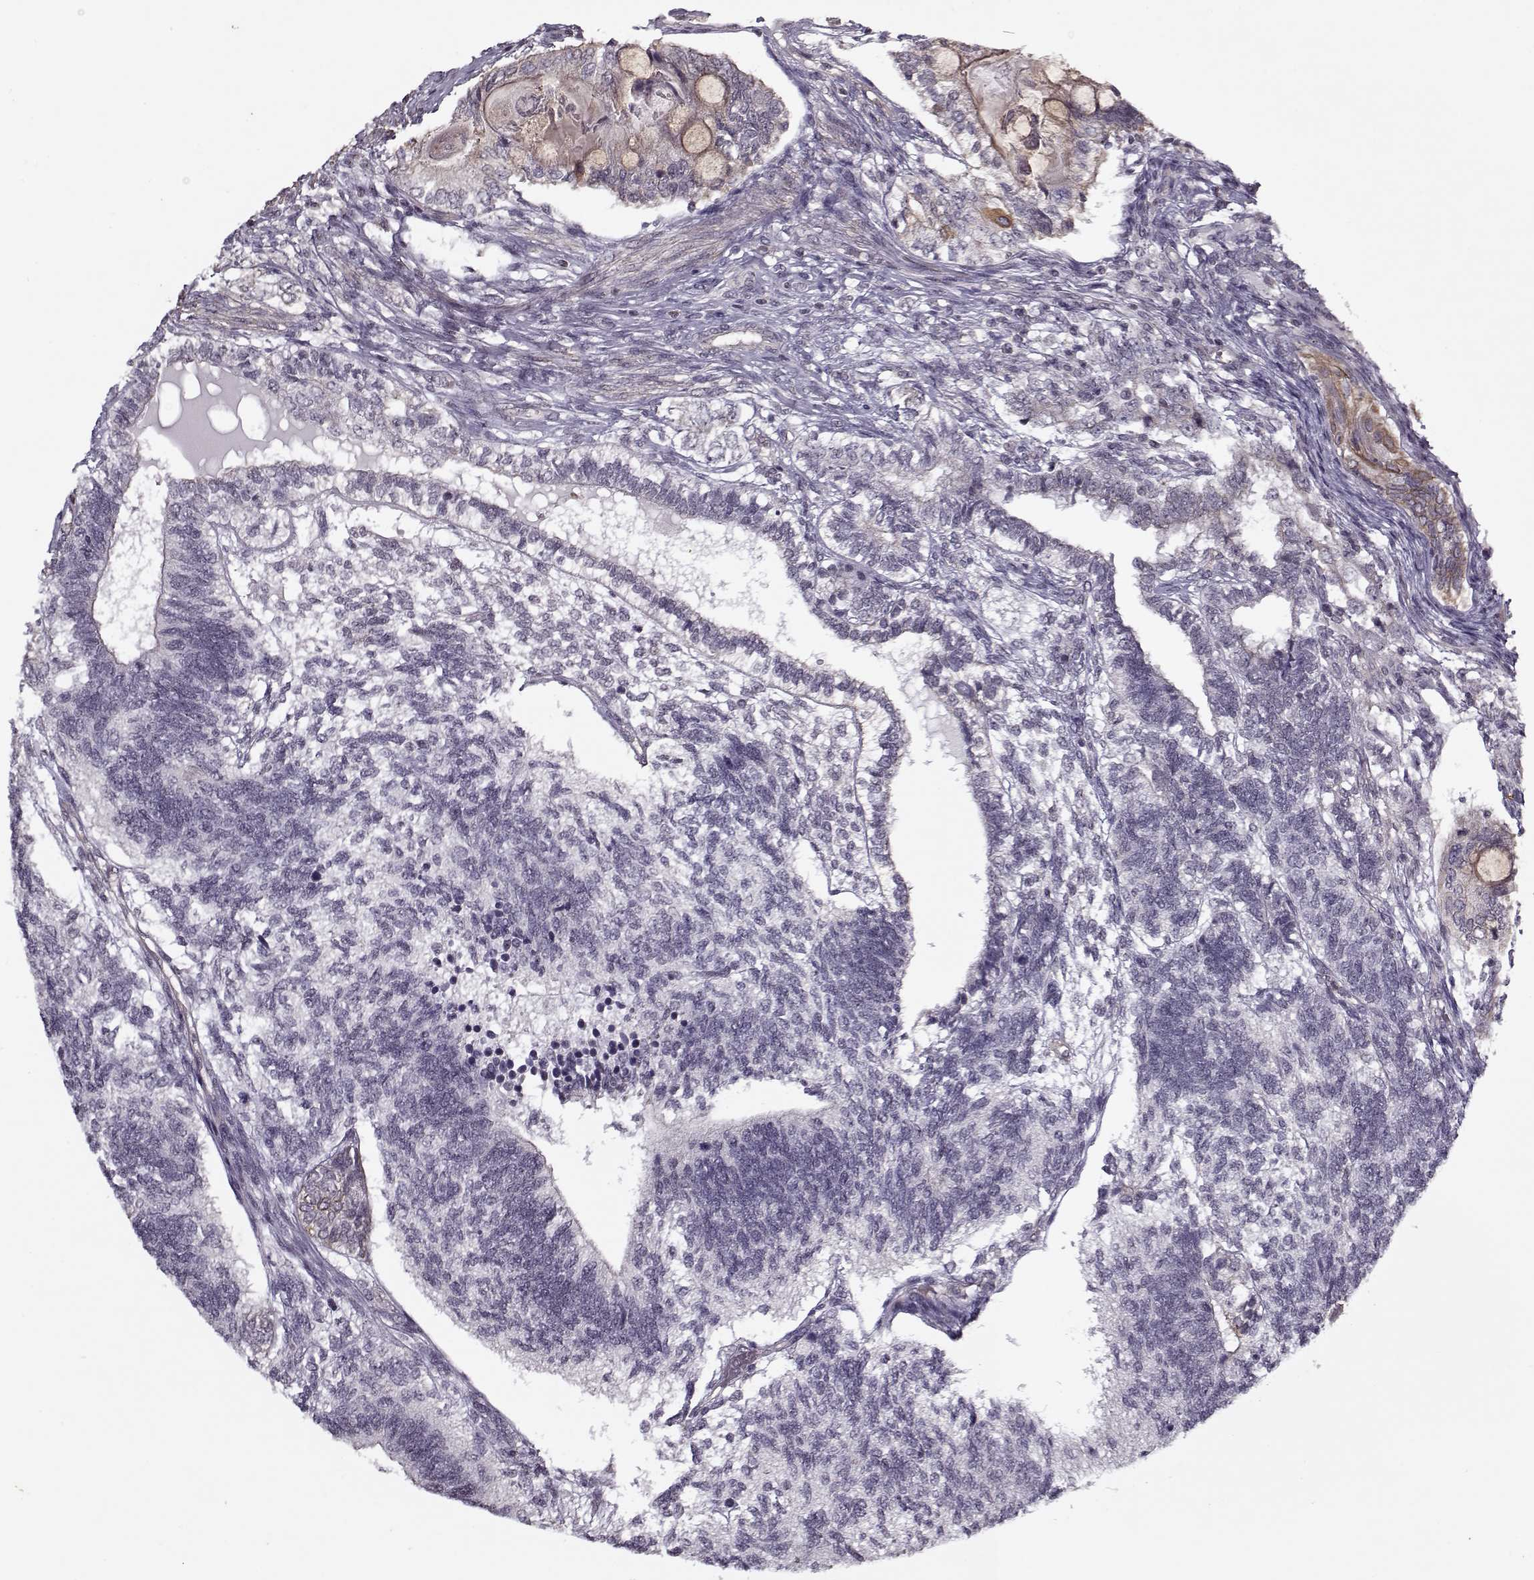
{"staining": {"intensity": "negative", "quantity": "none", "location": "none"}, "tissue": "testis cancer", "cell_type": "Tumor cells", "image_type": "cancer", "snomed": [{"axis": "morphology", "description": "Seminoma, NOS"}, {"axis": "morphology", "description": "Carcinoma, Embryonal, NOS"}, {"axis": "topography", "description": "Testis"}], "caption": "Testis cancer (embryonal carcinoma) stained for a protein using immunohistochemistry displays no staining tumor cells.", "gene": "KRT9", "patient": {"sex": "male", "age": 41}}